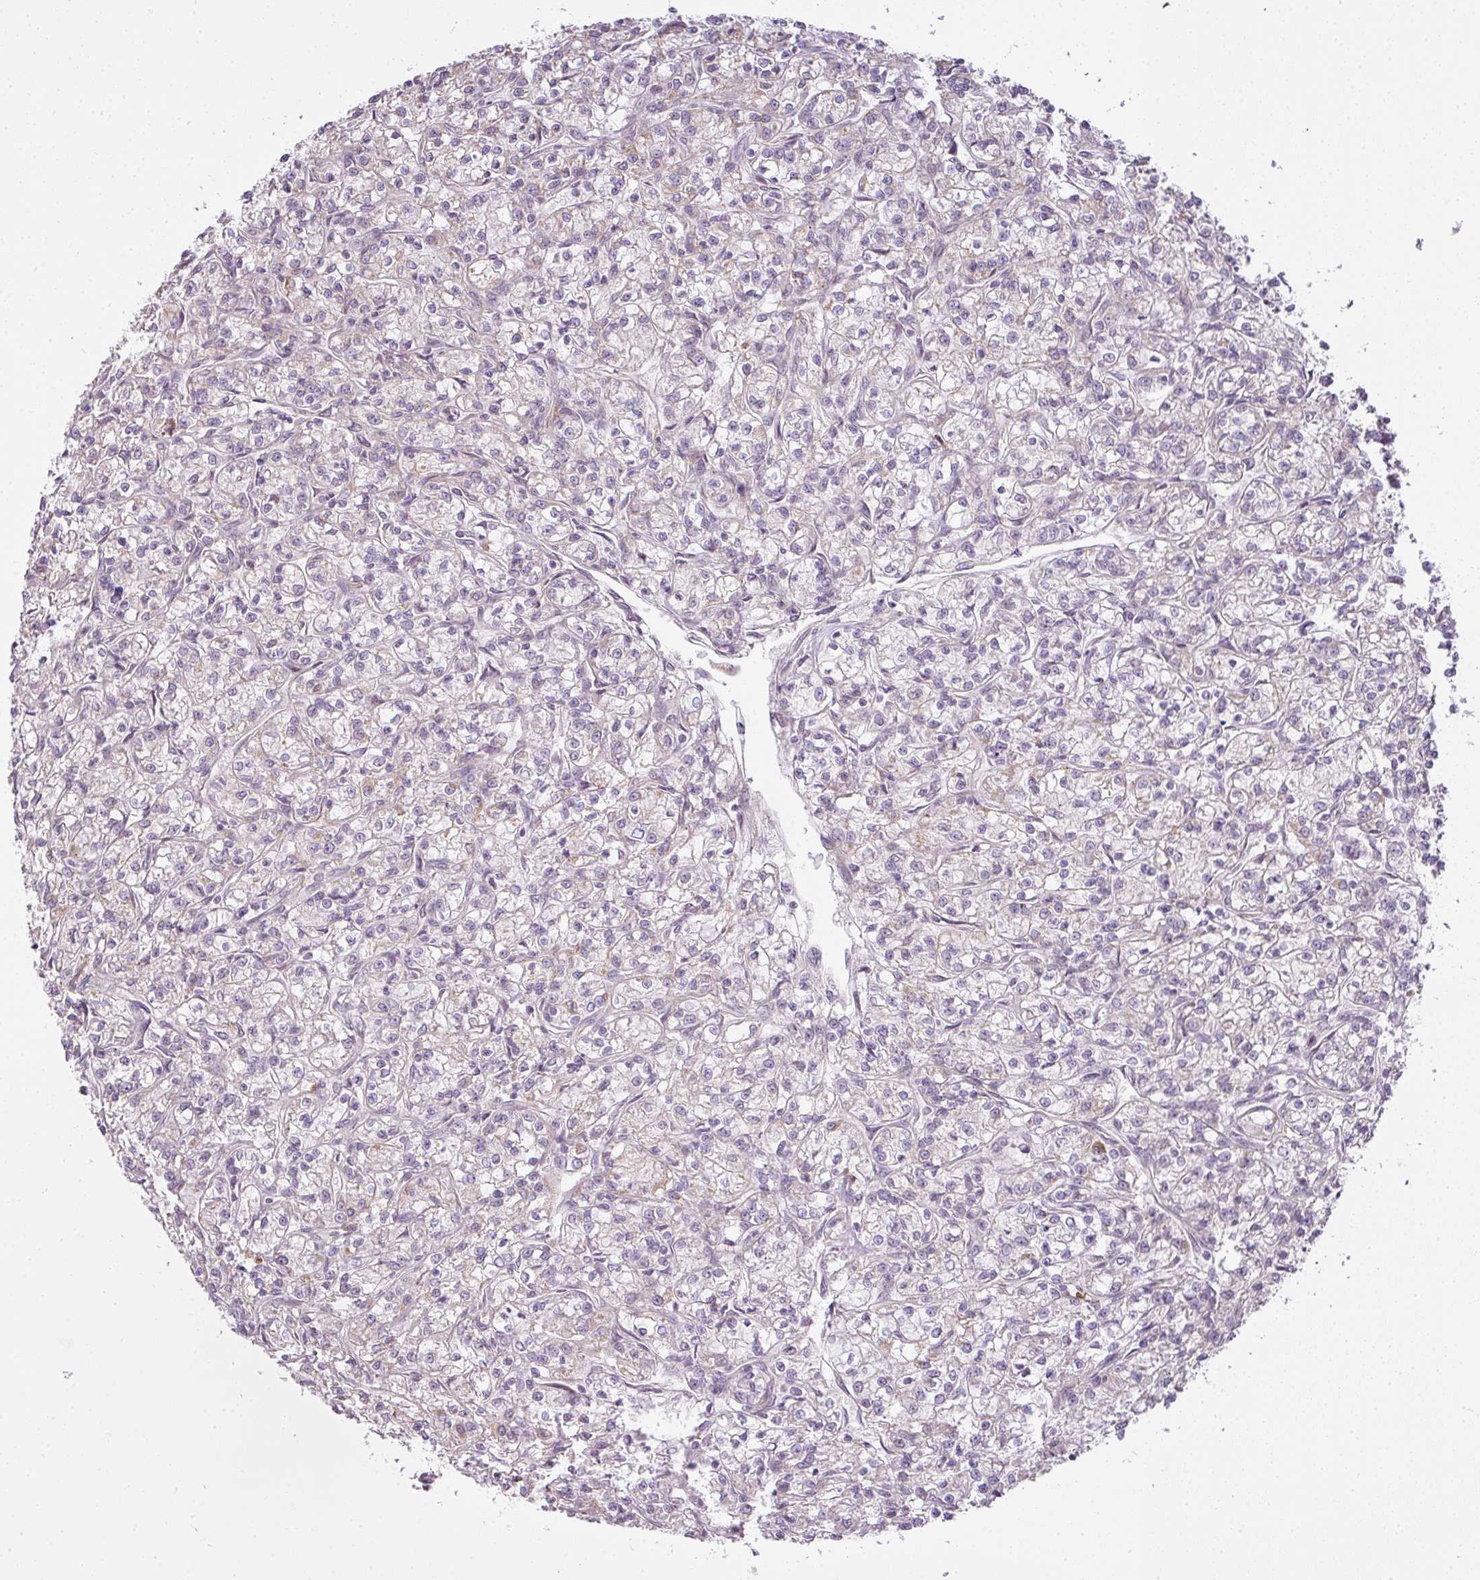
{"staining": {"intensity": "negative", "quantity": "none", "location": "none"}, "tissue": "renal cancer", "cell_type": "Tumor cells", "image_type": "cancer", "snomed": [{"axis": "morphology", "description": "Adenocarcinoma, NOS"}, {"axis": "topography", "description": "Kidney"}], "caption": "Adenocarcinoma (renal) stained for a protein using immunohistochemistry (IHC) reveals no staining tumor cells.", "gene": "LY75", "patient": {"sex": "female", "age": 59}}